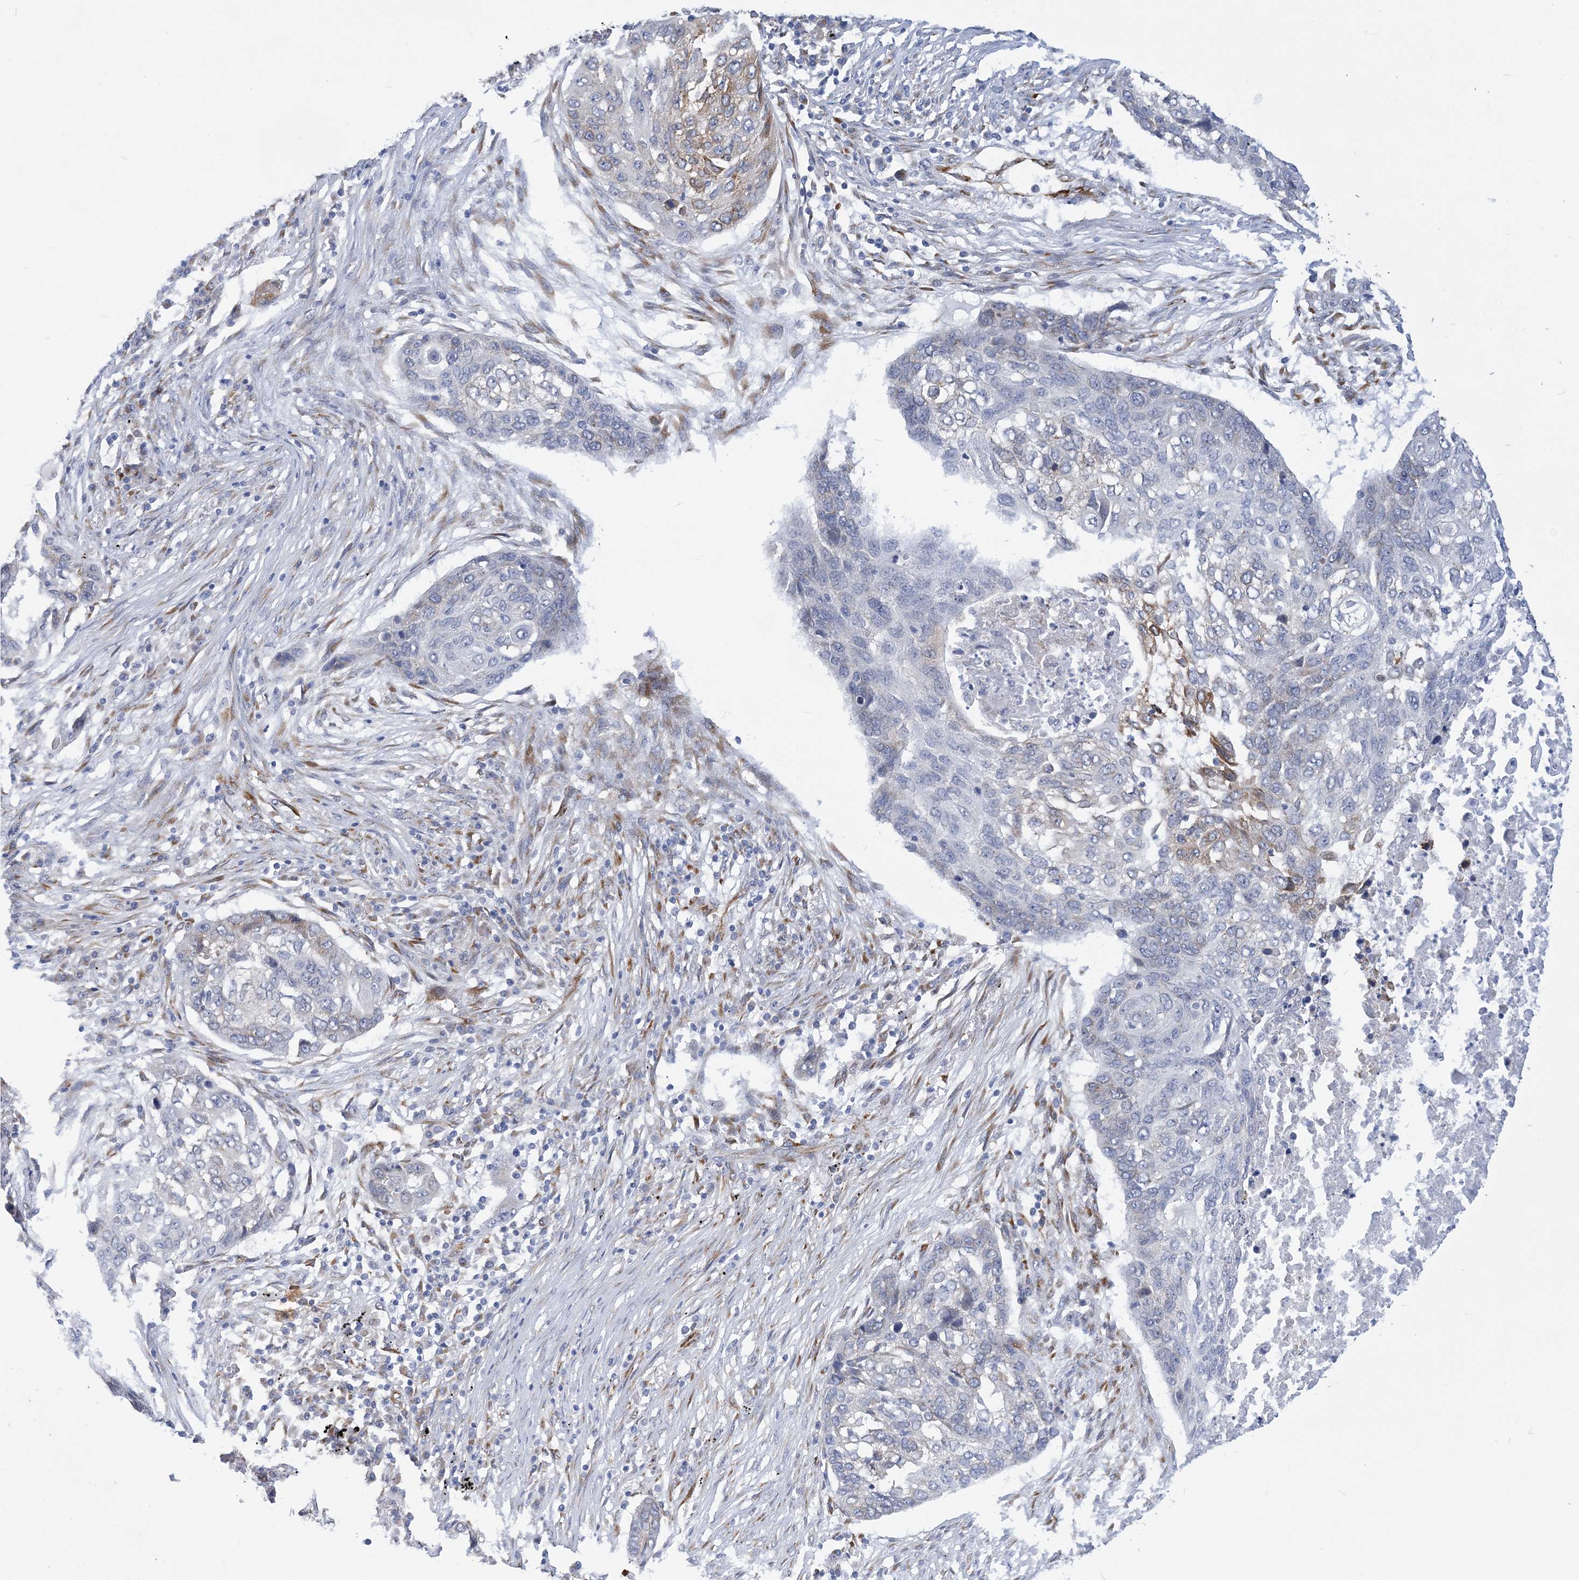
{"staining": {"intensity": "moderate", "quantity": "<25%", "location": "cytoplasmic/membranous"}, "tissue": "lung cancer", "cell_type": "Tumor cells", "image_type": "cancer", "snomed": [{"axis": "morphology", "description": "Squamous cell carcinoma, NOS"}, {"axis": "topography", "description": "Lung"}], "caption": "High-magnification brightfield microscopy of lung squamous cell carcinoma stained with DAB (brown) and counterstained with hematoxylin (blue). tumor cells exhibit moderate cytoplasmic/membranous expression is present in approximately<25% of cells. (DAB IHC, brown staining for protein, blue staining for nuclei).", "gene": "PLEKHG4B", "patient": {"sex": "female", "age": 63}}